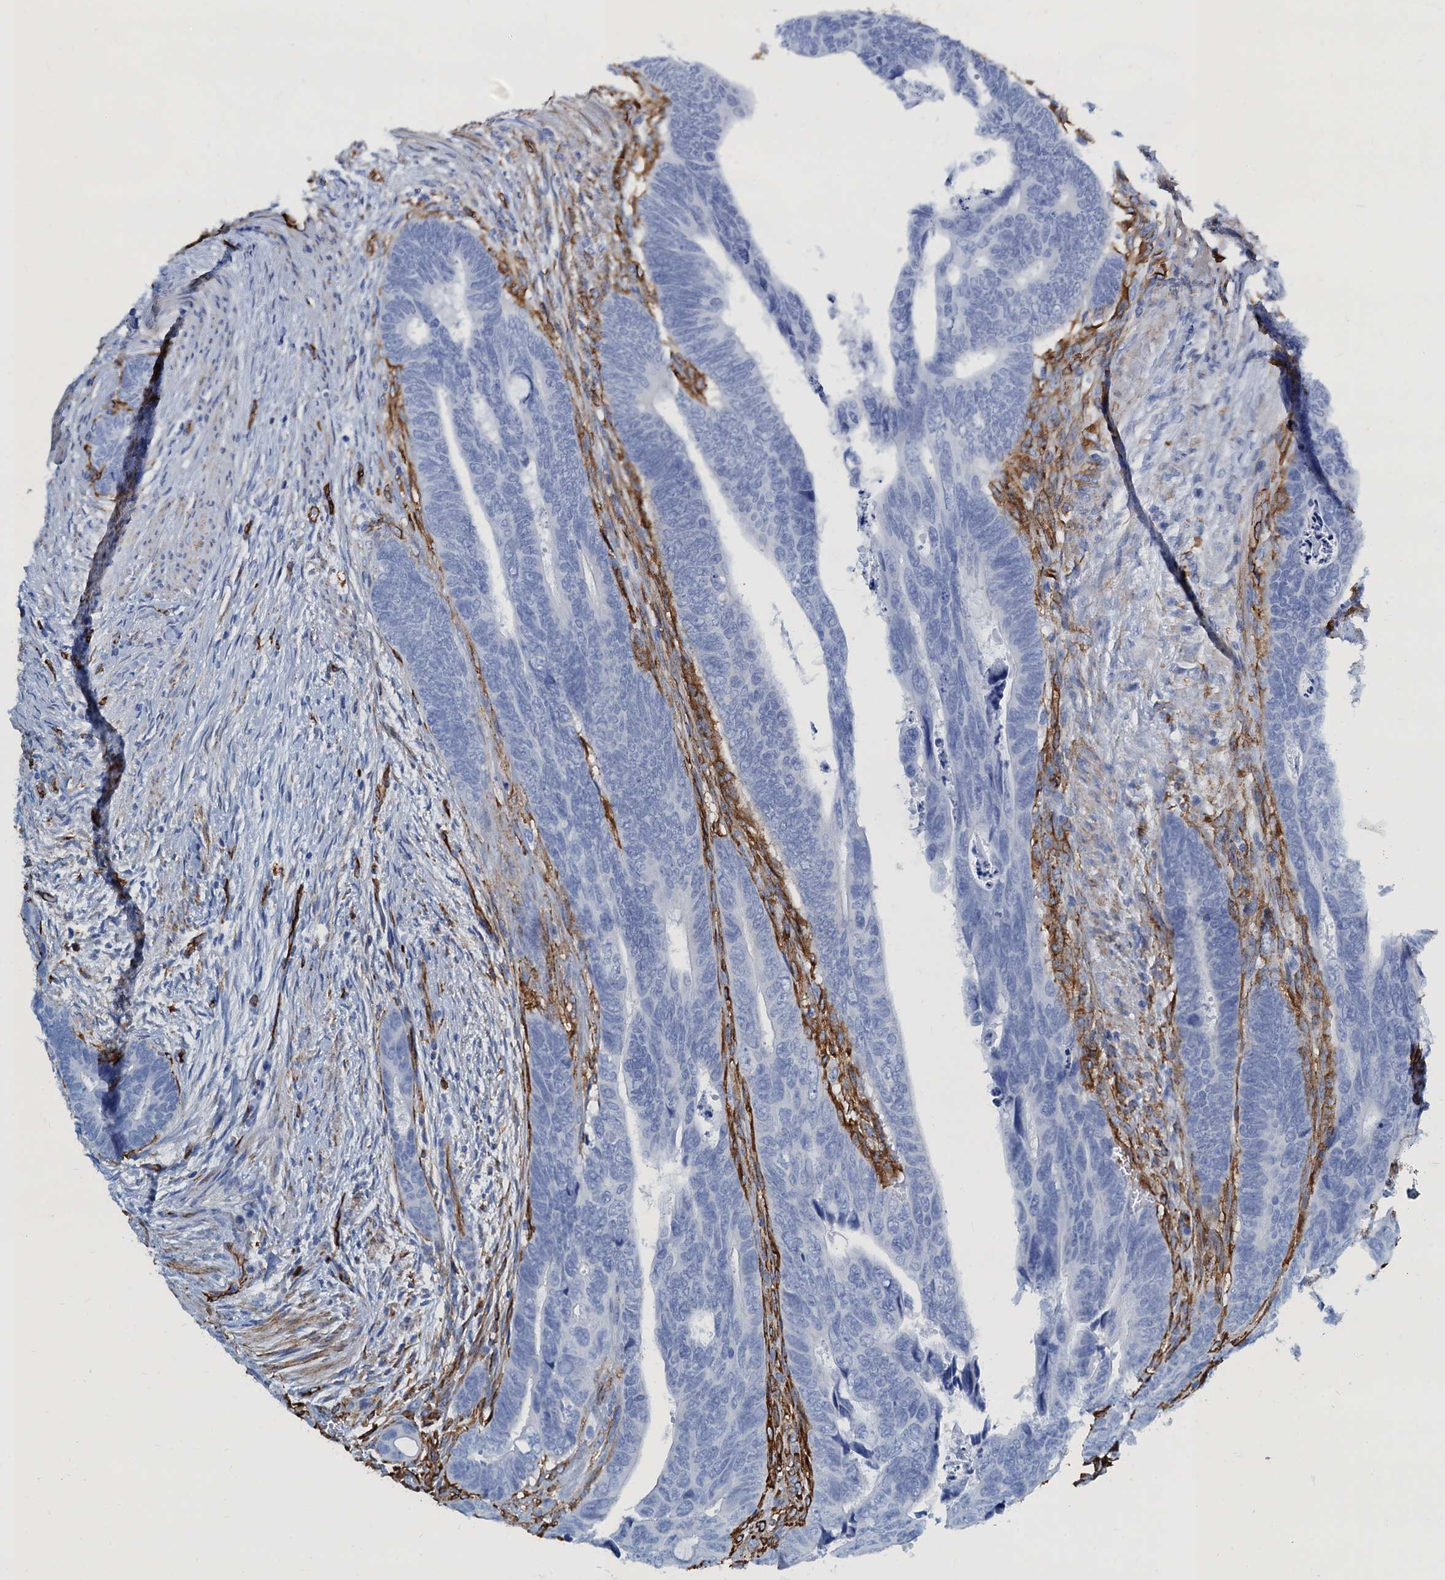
{"staining": {"intensity": "negative", "quantity": "none", "location": "none"}, "tissue": "colorectal cancer", "cell_type": "Tumor cells", "image_type": "cancer", "snomed": [{"axis": "morphology", "description": "Adenocarcinoma, NOS"}, {"axis": "topography", "description": "Rectum"}], "caption": "Immunohistochemical staining of colorectal adenocarcinoma displays no significant staining in tumor cells.", "gene": "CAVIN2", "patient": {"sex": "female", "age": 78}}